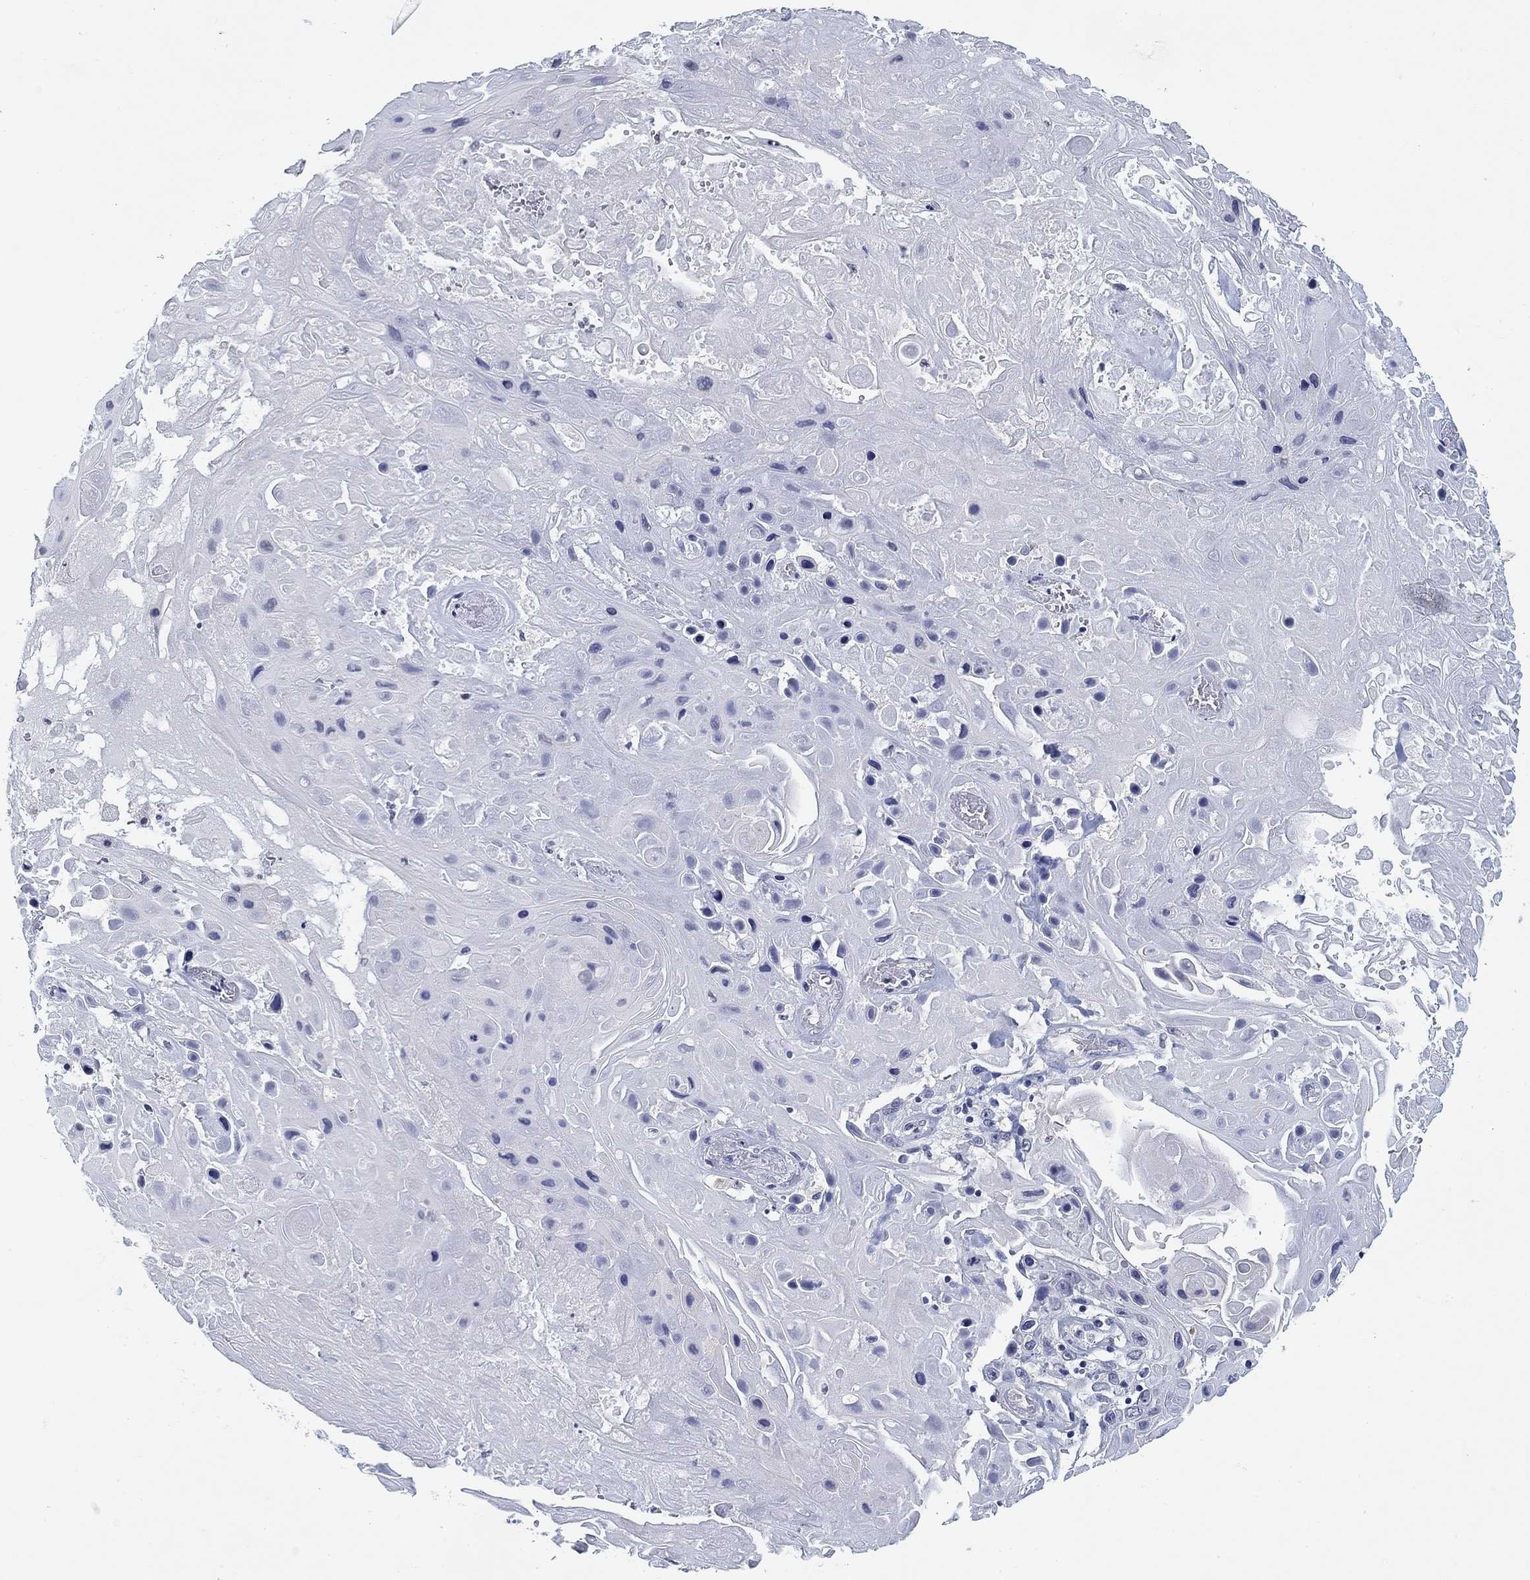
{"staining": {"intensity": "negative", "quantity": "none", "location": "none"}, "tissue": "skin cancer", "cell_type": "Tumor cells", "image_type": "cancer", "snomed": [{"axis": "morphology", "description": "Squamous cell carcinoma, NOS"}, {"axis": "topography", "description": "Skin"}], "caption": "High power microscopy image of an immunohistochemistry (IHC) histopathology image of squamous cell carcinoma (skin), revealing no significant expression in tumor cells.", "gene": "OTUB2", "patient": {"sex": "male", "age": 82}}